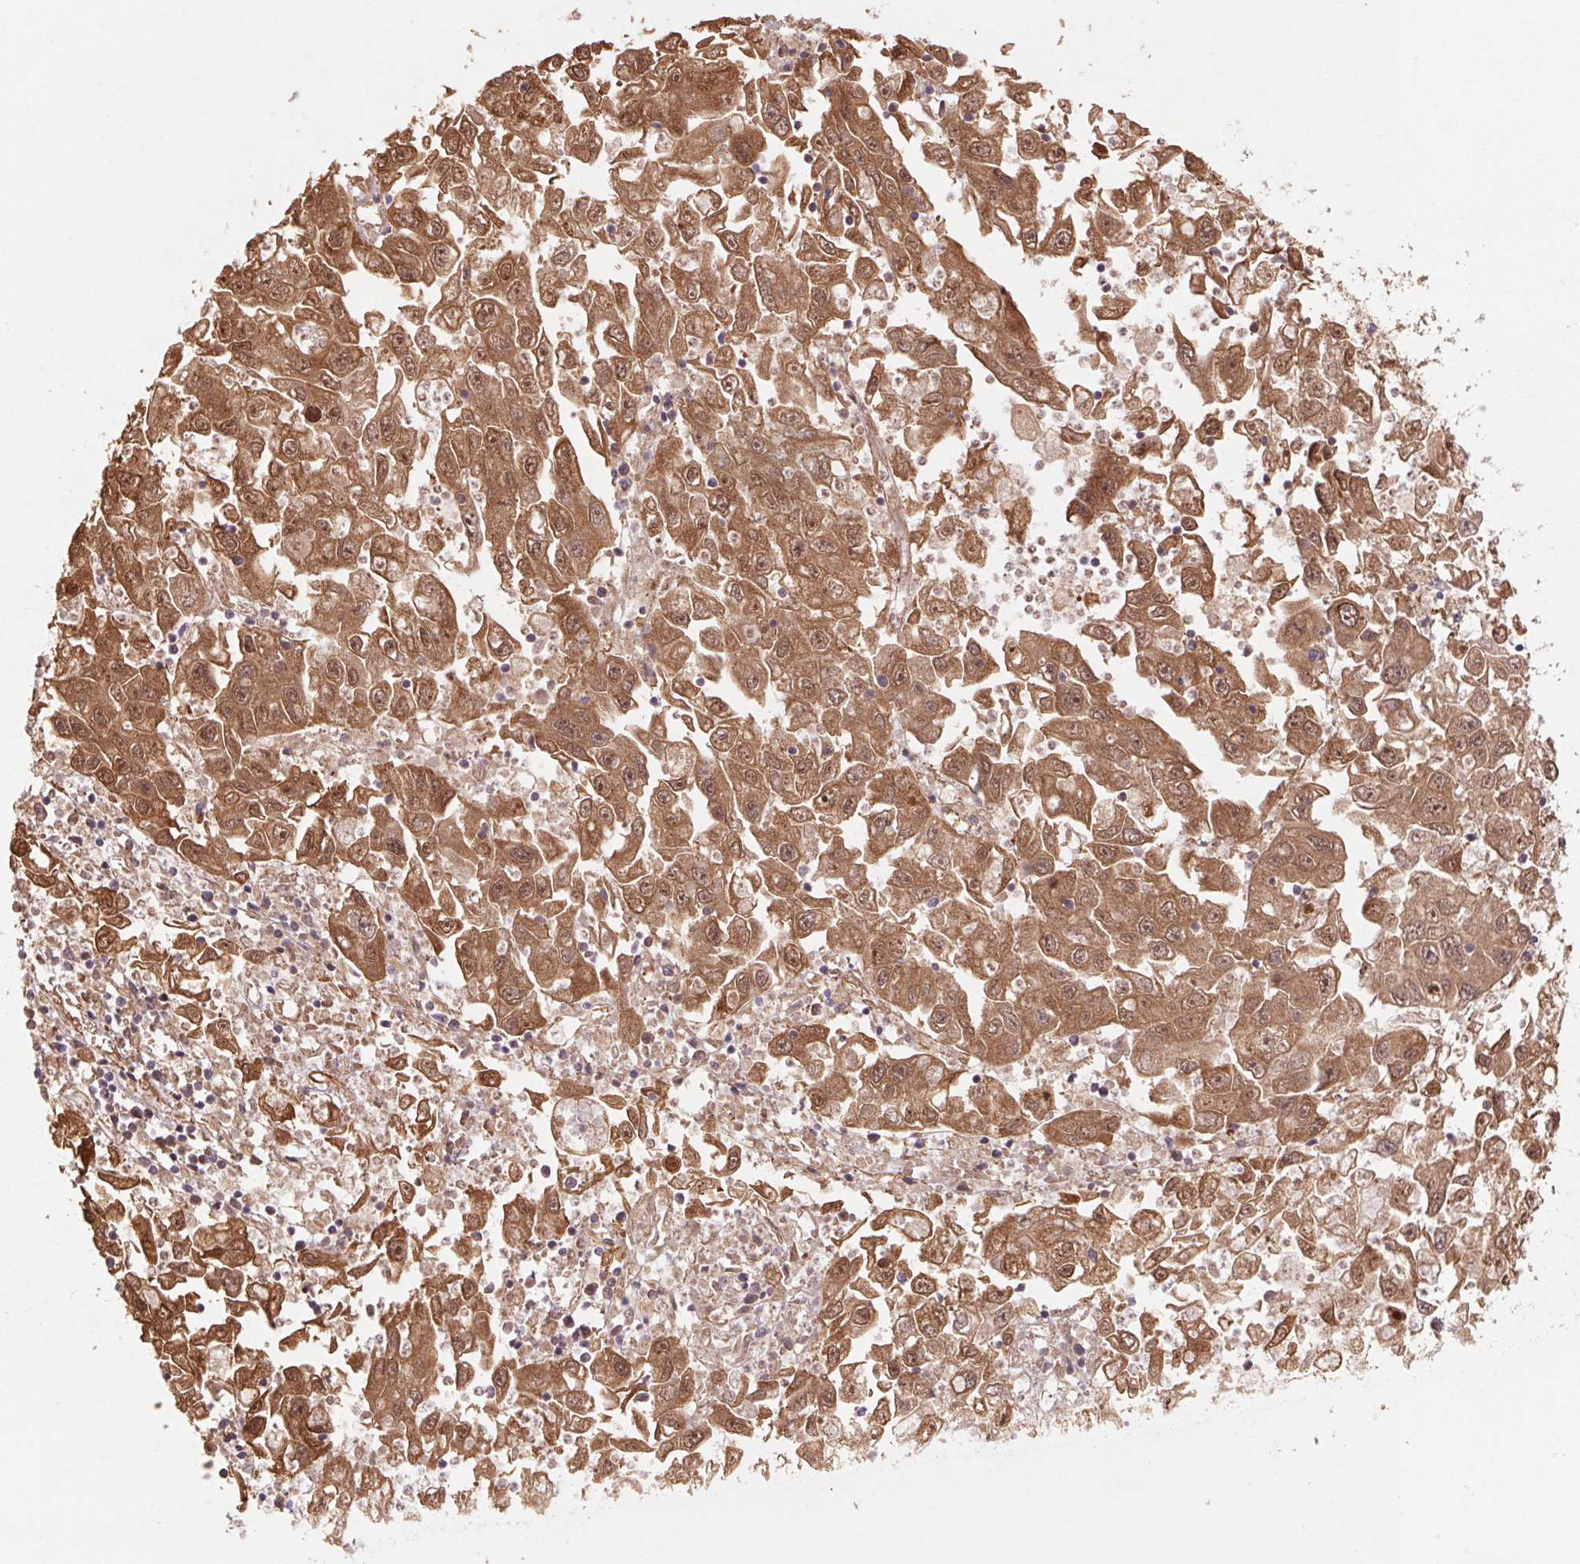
{"staining": {"intensity": "moderate", "quantity": ">75%", "location": "cytoplasmic/membranous,nuclear"}, "tissue": "endometrial cancer", "cell_type": "Tumor cells", "image_type": "cancer", "snomed": [{"axis": "morphology", "description": "Adenocarcinoma, NOS"}, {"axis": "topography", "description": "Uterus"}], "caption": "Immunohistochemical staining of human endometrial cancer exhibits medium levels of moderate cytoplasmic/membranous and nuclear staining in about >75% of tumor cells.", "gene": "RRM1", "patient": {"sex": "female", "age": 62}}